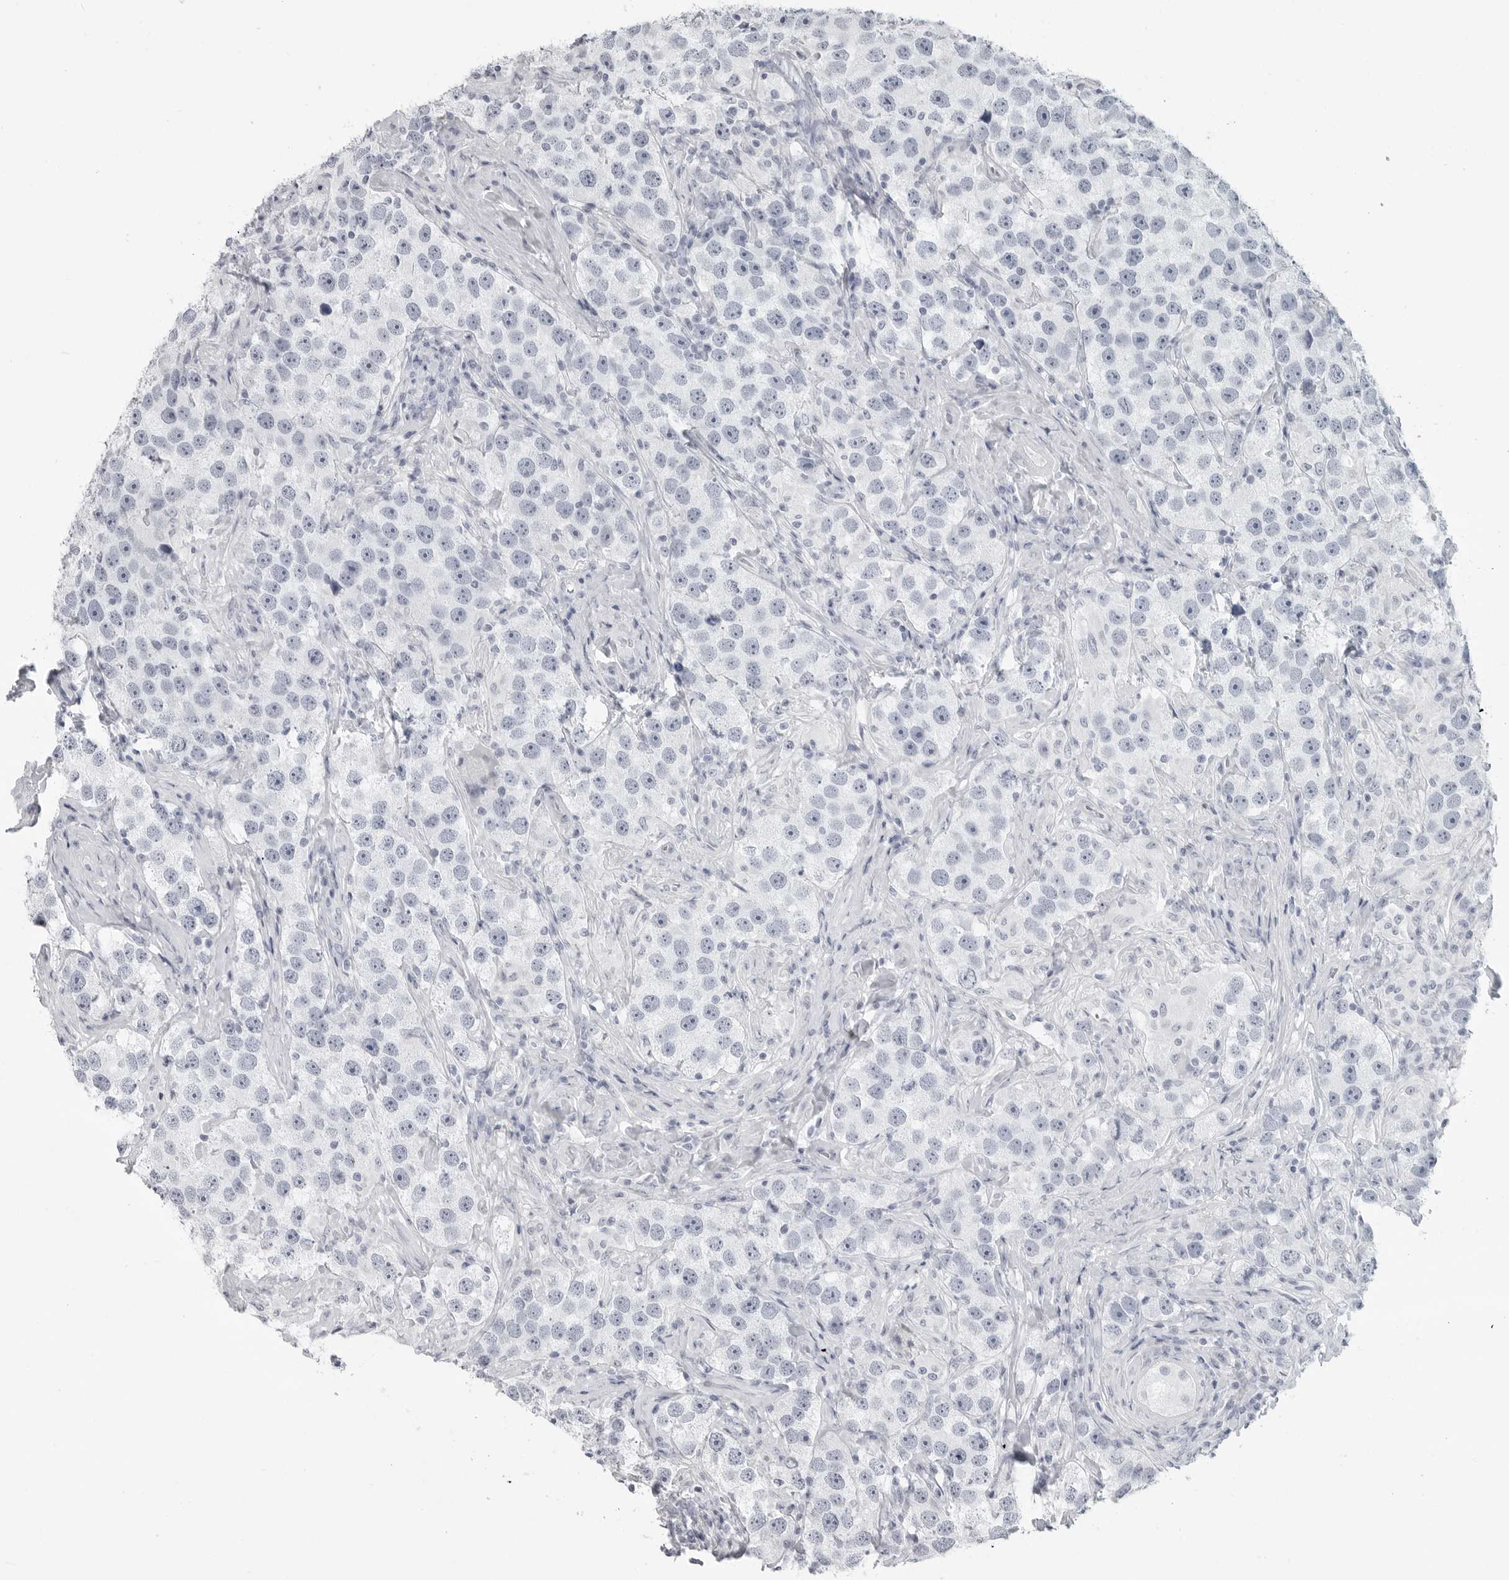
{"staining": {"intensity": "negative", "quantity": "none", "location": "none"}, "tissue": "testis cancer", "cell_type": "Tumor cells", "image_type": "cancer", "snomed": [{"axis": "morphology", "description": "Seminoma, NOS"}, {"axis": "topography", "description": "Testis"}], "caption": "Protein analysis of seminoma (testis) demonstrates no significant positivity in tumor cells.", "gene": "LY6D", "patient": {"sex": "male", "age": 49}}